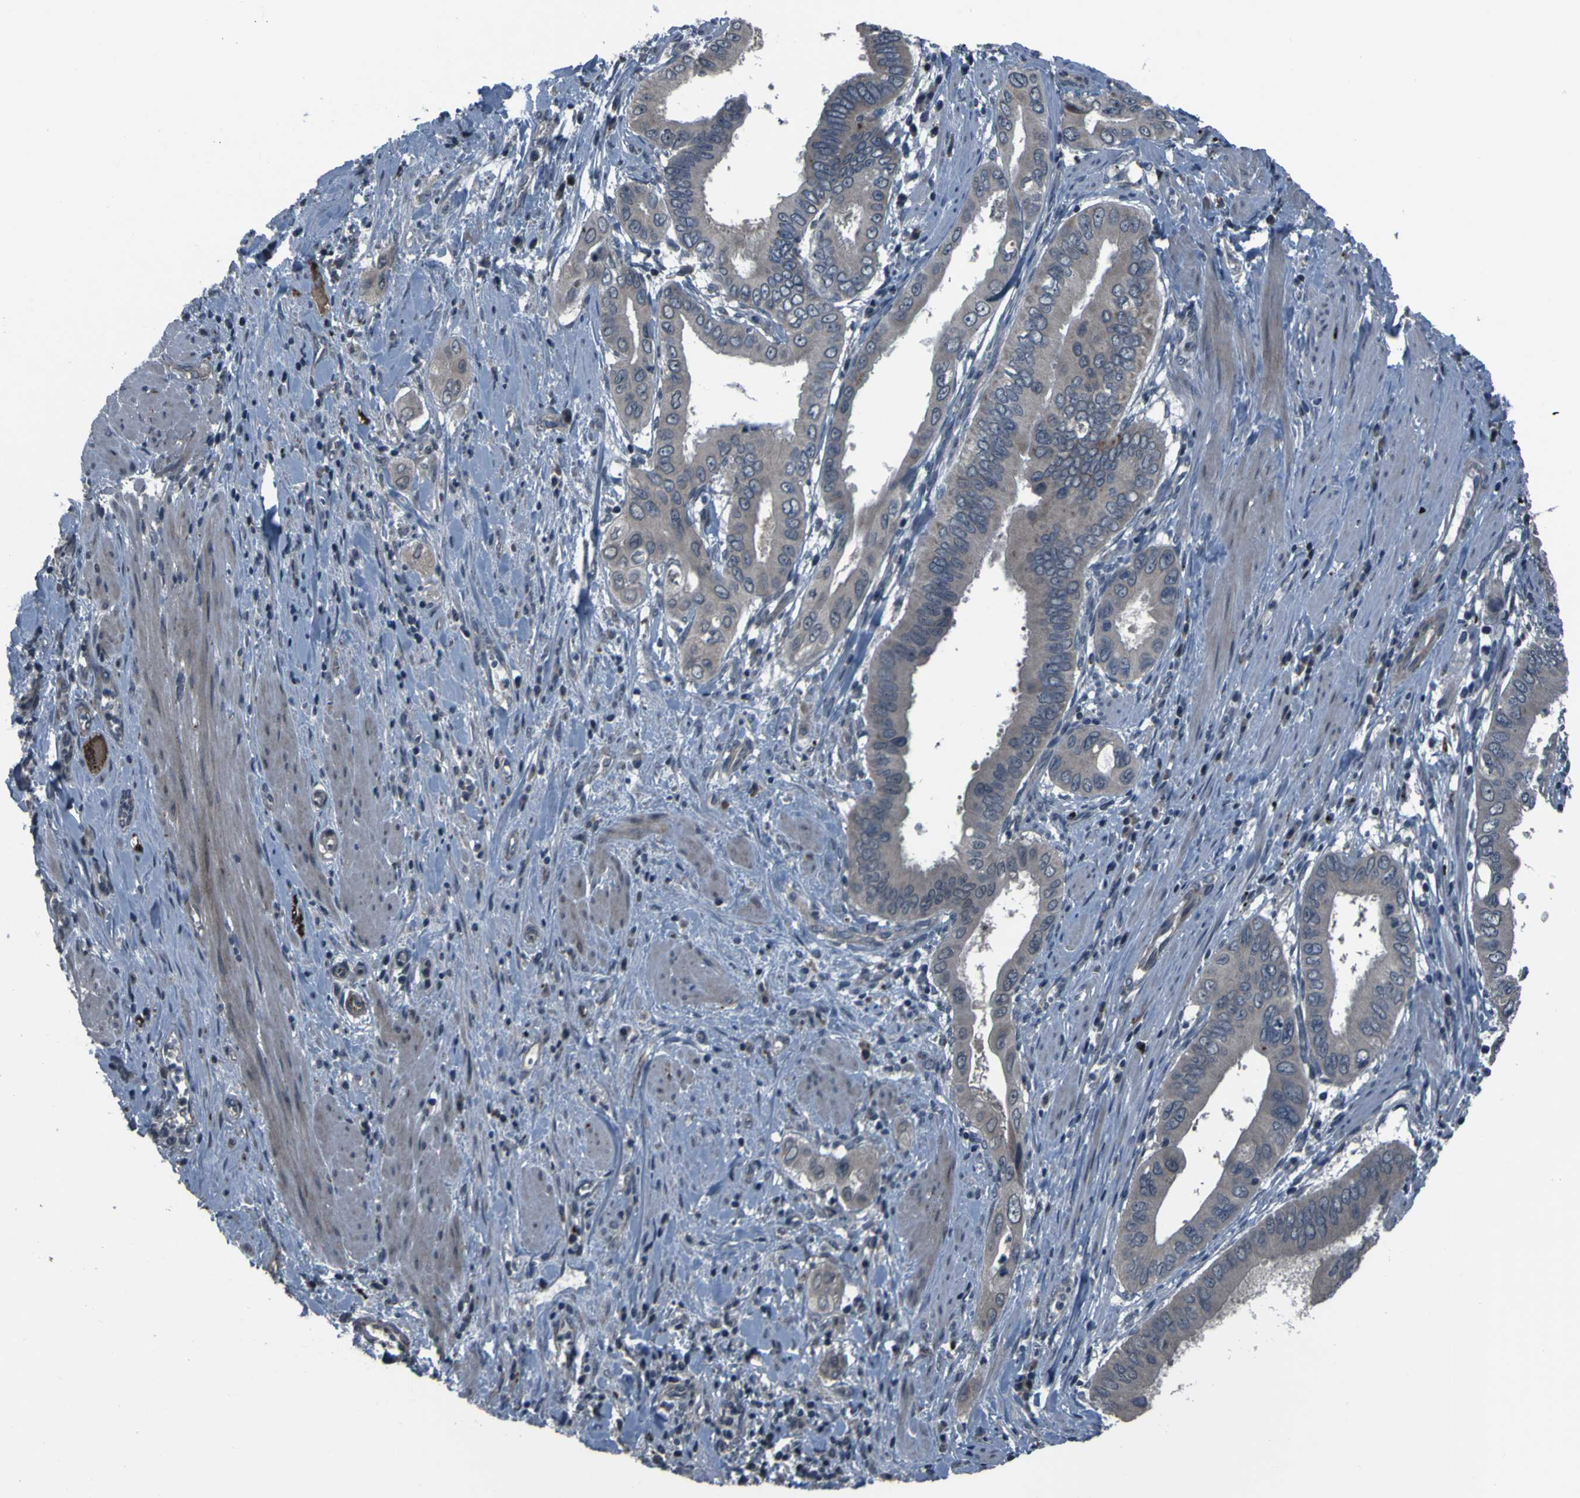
{"staining": {"intensity": "weak", "quantity": ">75%", "location": "cytoplasmic/membranous"}, "tissue": "pancreatic cancer", "cell_type": "Tumor cells", "image_type": "cancer", "snomed": [{"axis": "morphology", "description": "Normal tissue, NOS"}, {"axis": "topography", "description": "Lymph node"}], "caption": "This image reveals immunohistochemistry staining of human pancreatic cancer, with low weak cytoplasmic/membranous expression in about >75% of tumor cells.", "gene": "OSTM1", "patient": {"sex": "male", "age": 50}}